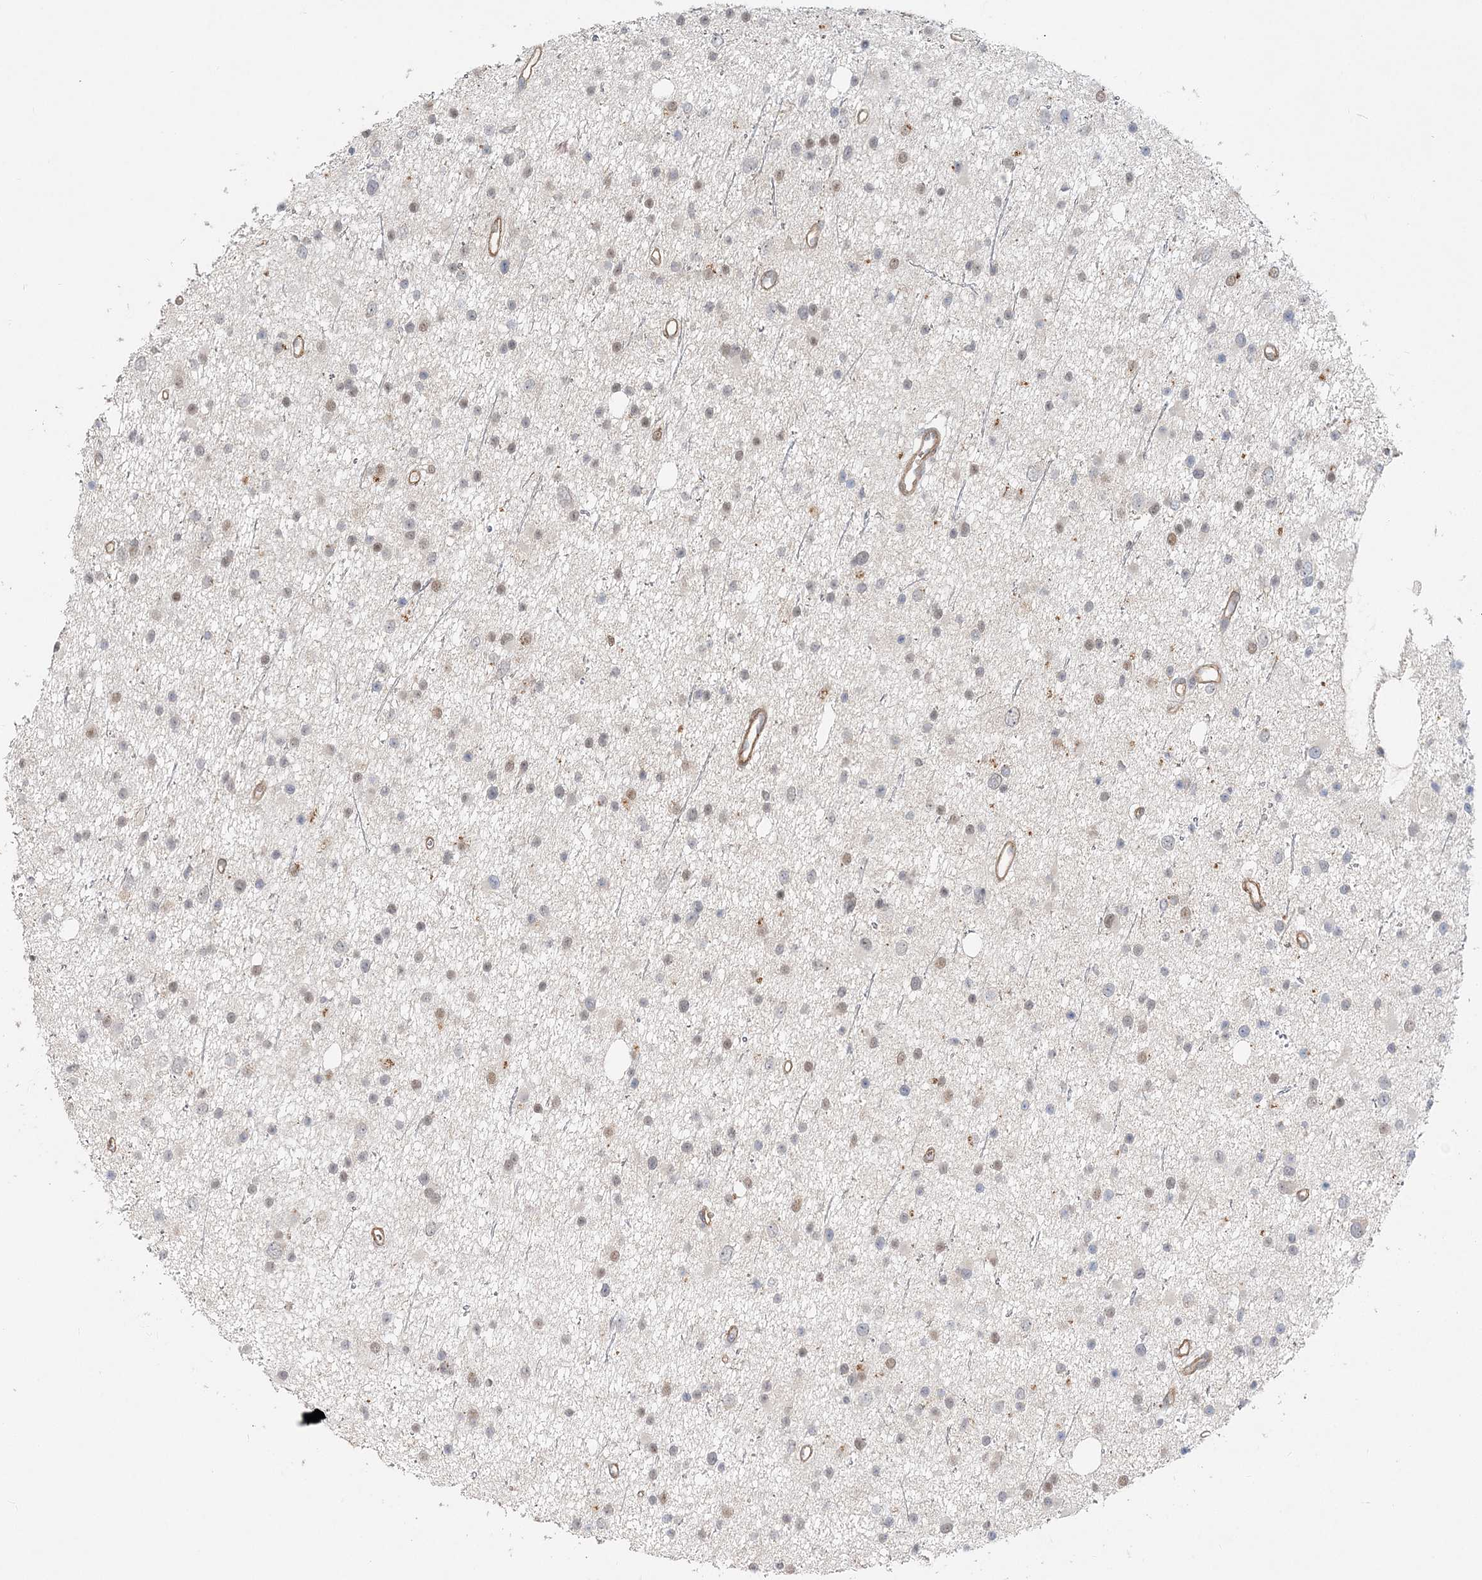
{"staining": {"intensity": "moderate", "quantity": "<25%", "location": "cytoplasmic/membranous"}, "tissue": "glioma", "cell_type": "Tumor cells", "image_type": "cancer", "snomed": [{"axis": "morphology", "description": "Glioma, malignant, Low grade"}, {"axis": "topography", "description": "Cerebral cortex"}], "caption": "High-power microscopy captured an immunohistochemistry micrograph of low-grade glioma (malignant), revealing moderate cytoplasmic/membranous expression in about <25% of tumor cells.", "gene": "MAT2B", "patient": {"sex": "female", "age": 39}}